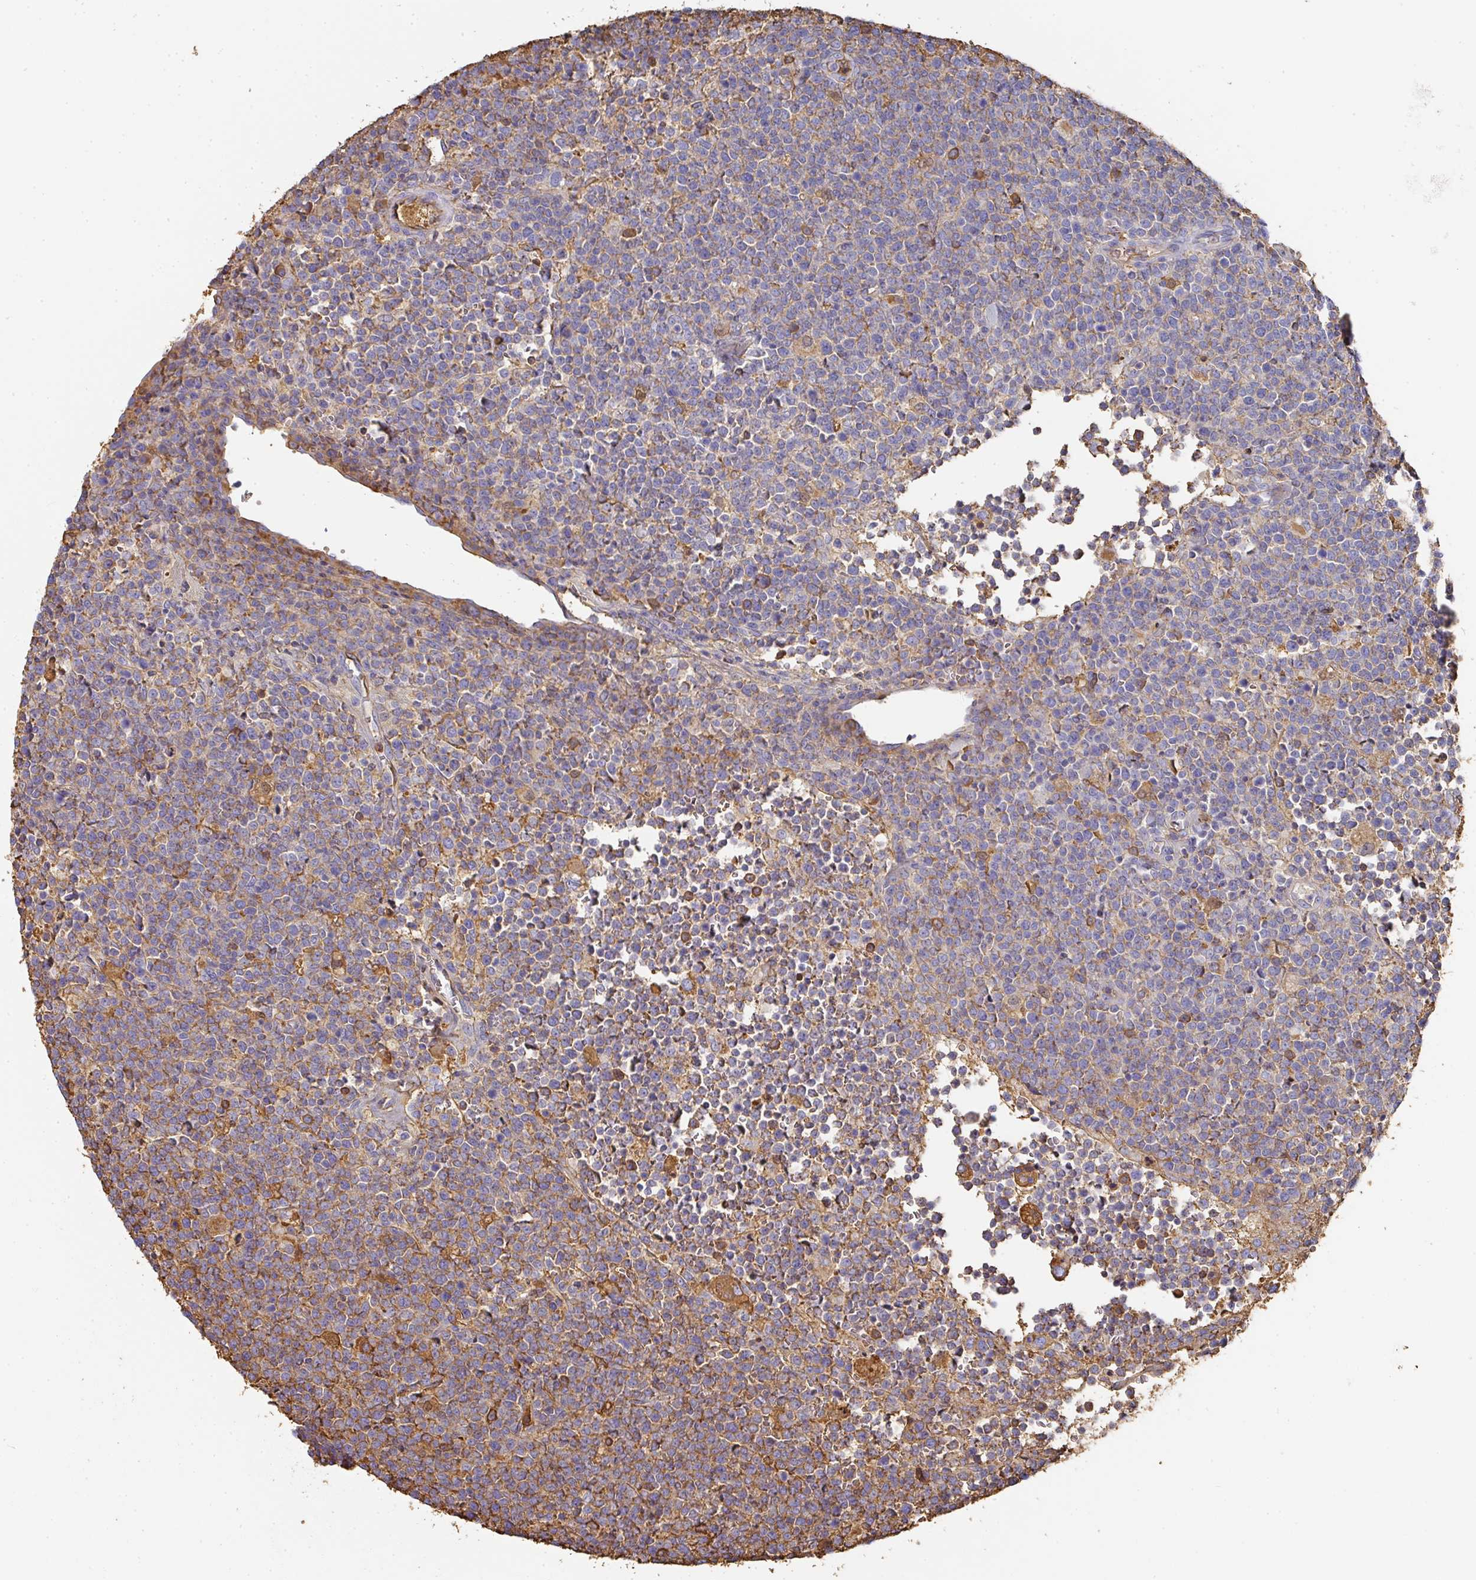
{"staining": {"intensity": "weak", "quantity": "<25%", "location": "cytoplasmic/membranous"}, "tissue": "lymphoma", "cell_type": "Tumor cells", "image_type": "cancer", "snomed": [{"axis": "morphology", "description": "Malignant lymphoma, non-Hodgkin's type, High grade"}, {"axis": "topography", "description": "Lymph node"}], "caption": "This photomicrograph is of lymphoma stained with IHC to label a protein in brown with the nuclei are counter-stained blue. There is no positivity in tumor cells. (Immunohistochemistry (ihc), brightfield microscopy, high magnification).", "gene": "ALB", "patient": {"sex": "male", "age": 61}}